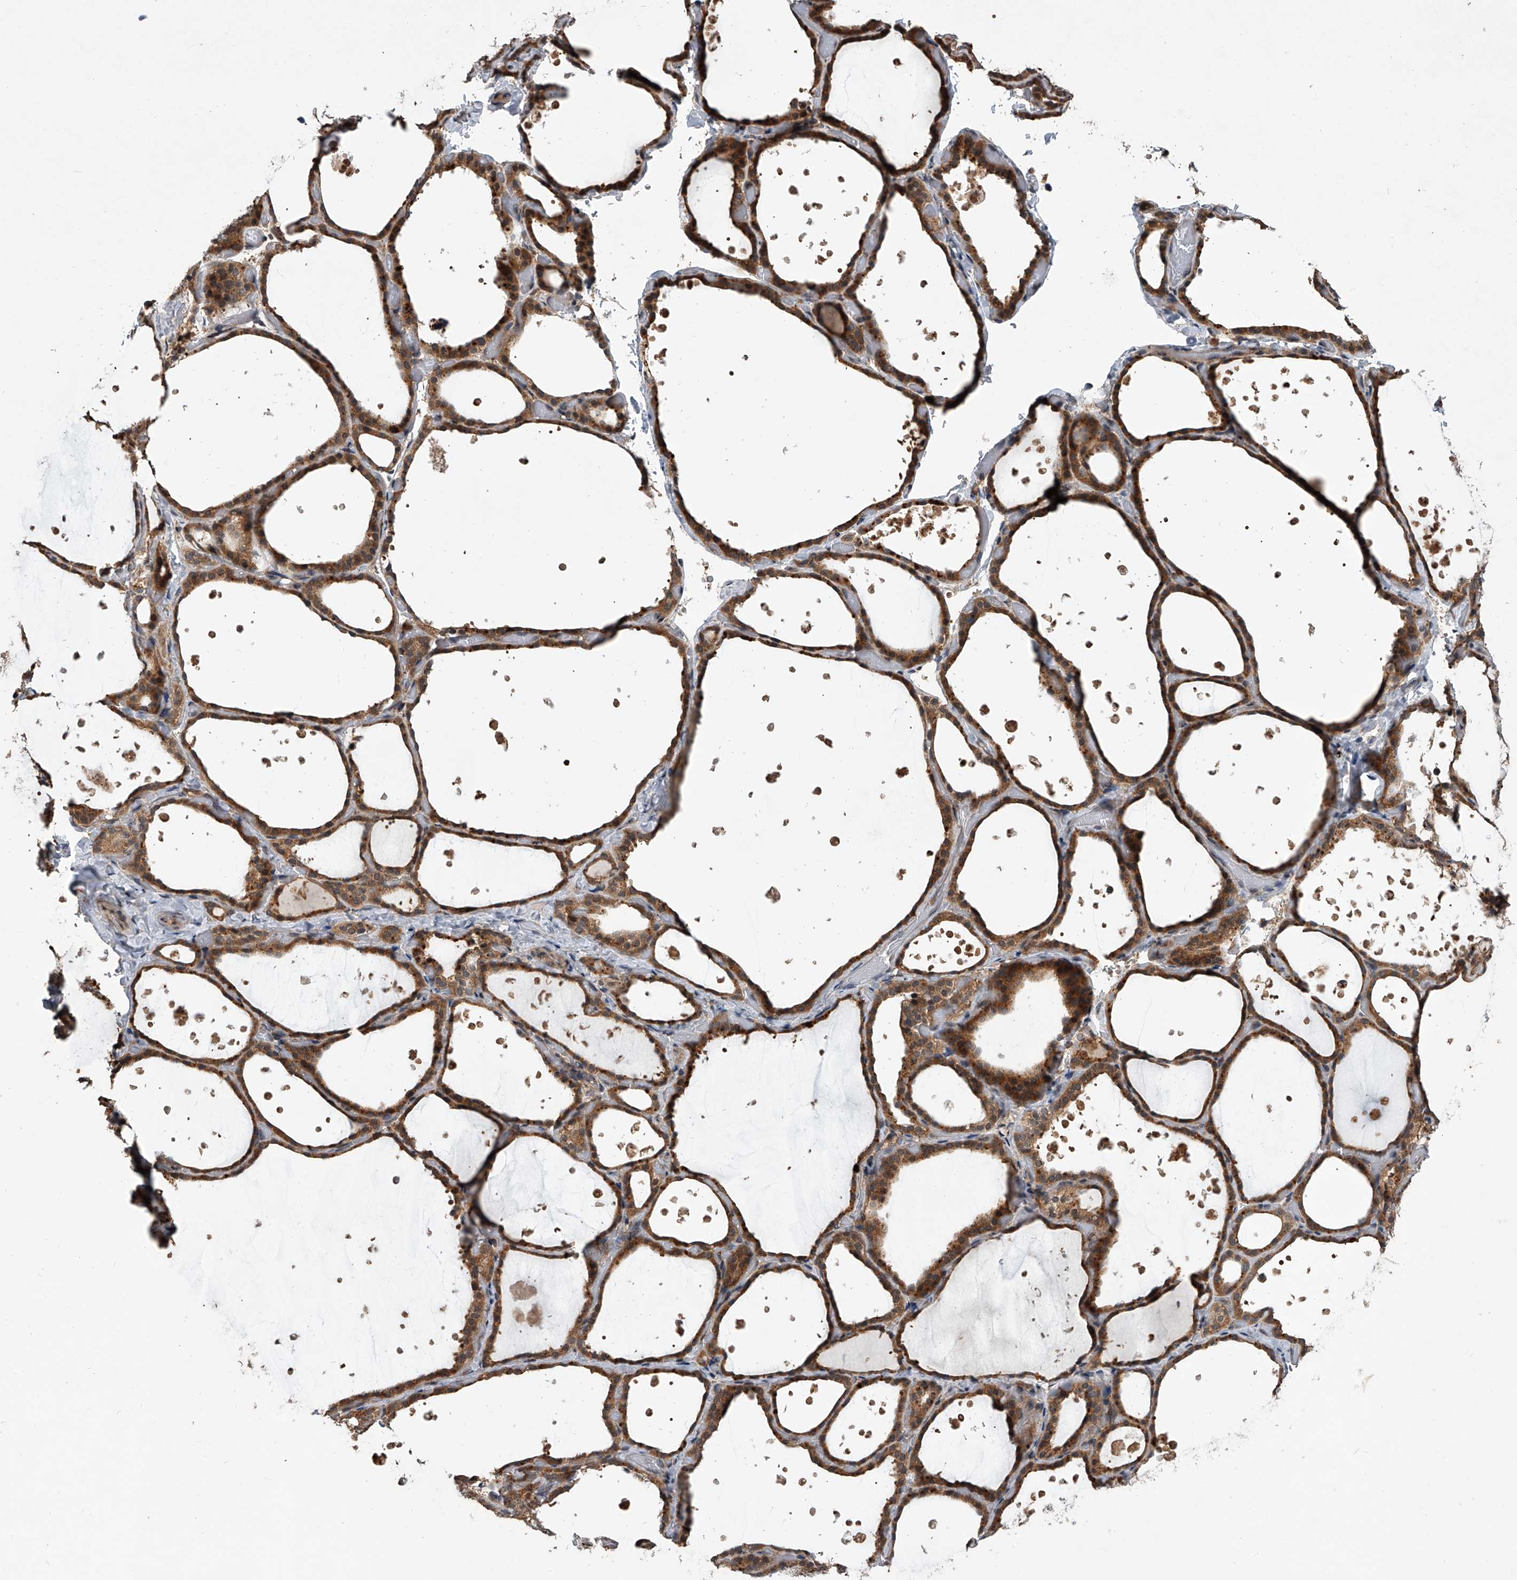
{"staining": {"intensity": "moderate", "quantity": ">75%", "location": "cytoplasmic/membranous"}, "tissue": "thyroid gland", "cell_type": "Glandular cells", "image_type": "normal", "snomed": [{"axis": "morphology", "description": "Normal tissue, NOS"}, {"axis": "topography", "description": "Thyroid gland"}], "caption": "A high-resolution histopathology image shows immunohistochemistry (IHC) staining of normal thyroid gland, which shows moderate cytoplasmic/membranous staining in approximately >75% of glandular cells.", "gene": "GEMIN8", "patient": {"sex": "female", "age": 44}}